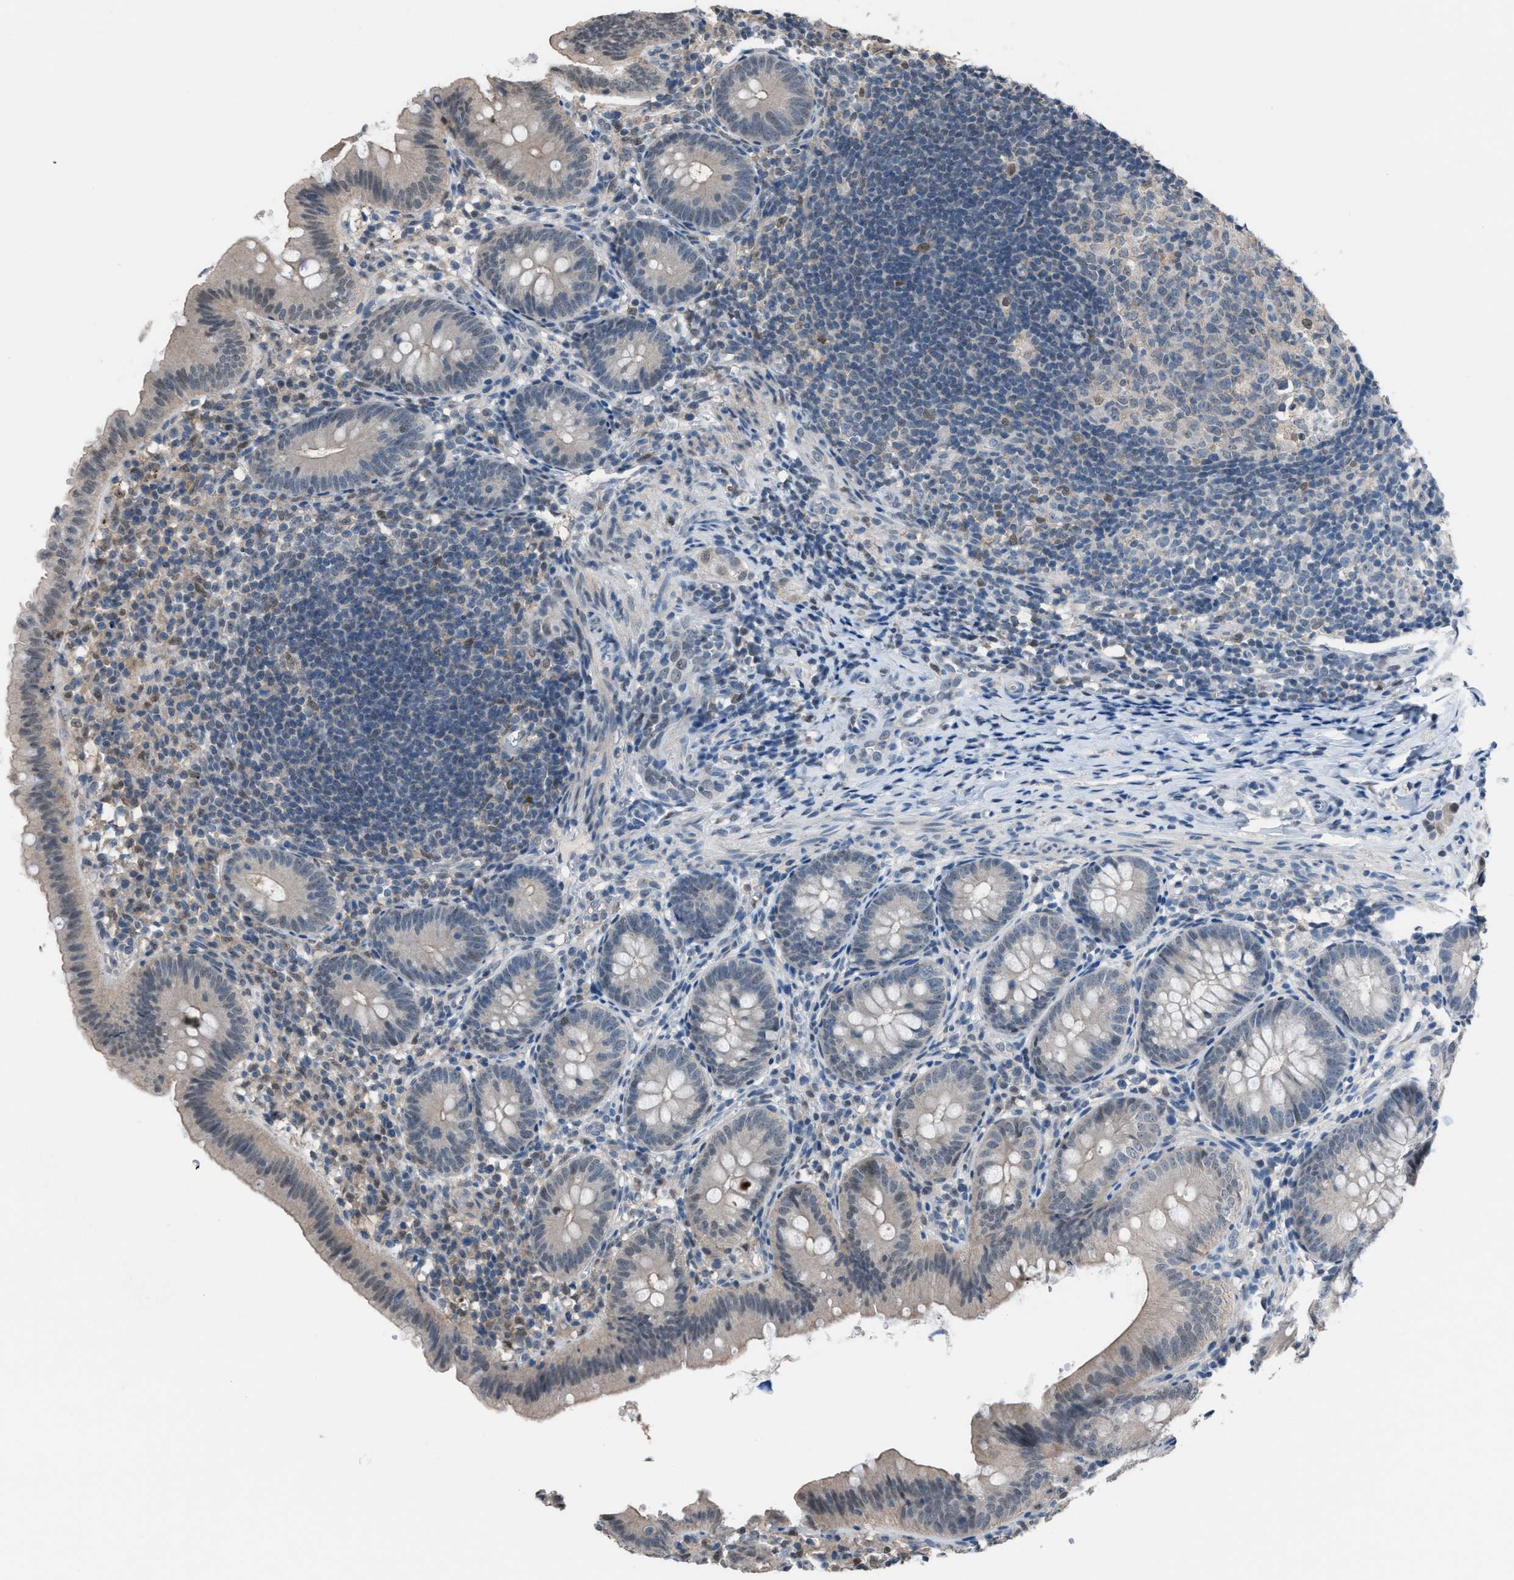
{"staining": {"intensity": "weak", "quantity": "<25%", "location": "nuclear"}, "tissue": "appendix", "cell_type": "Glandular cells", "image_type": "normal", "snomed": [{"axis": "morphology", "description": "Normal tissue, NOS"}, {"axis": "topography", "description": "Appendix"}], "caption": "The image reveals no staining of glandular cells in unremarkable appendix.", "gene": "ZNF276", "patient": {"sex": "male", "age": 1}}